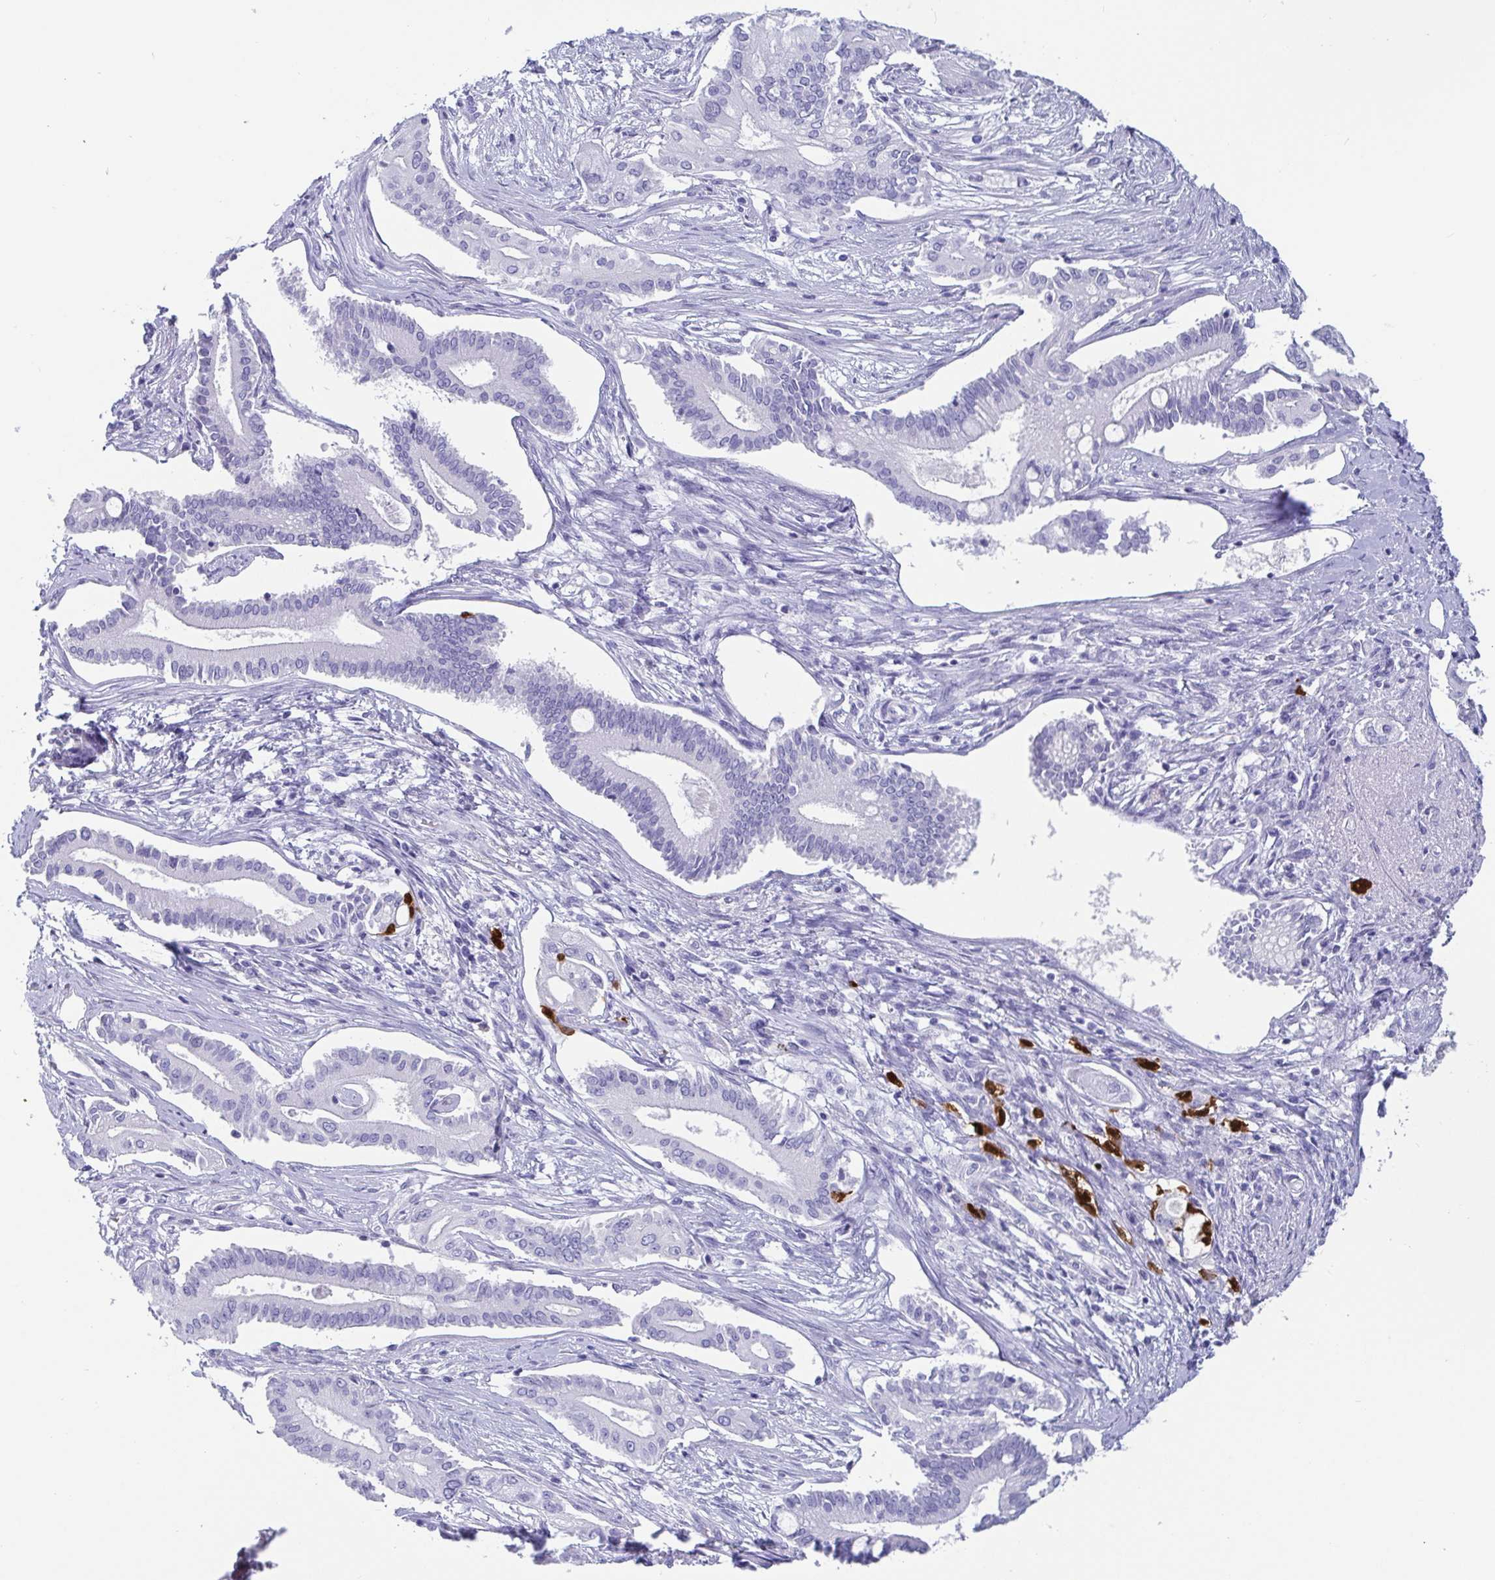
{"staining": {"intensity": "negative", "quantity": "none", "location": "none"}, "tissue": "pancreatic cancer", "cell_type": "Tumor cells", "image_type": "cancer", "snomed": [{"axis": "morphology", "description": "Adenocarcinoma, NOS"}, {"axis": "topography", "description": "Pancreas"}], "caption": "Pancreatic cancer (adenocarcinoma) stained for a protein using immunohistochemistry (IHC) reveals no staining tumor cells.", "gene": "SCGN", "patient": {"sex": "female", "age": 68}}